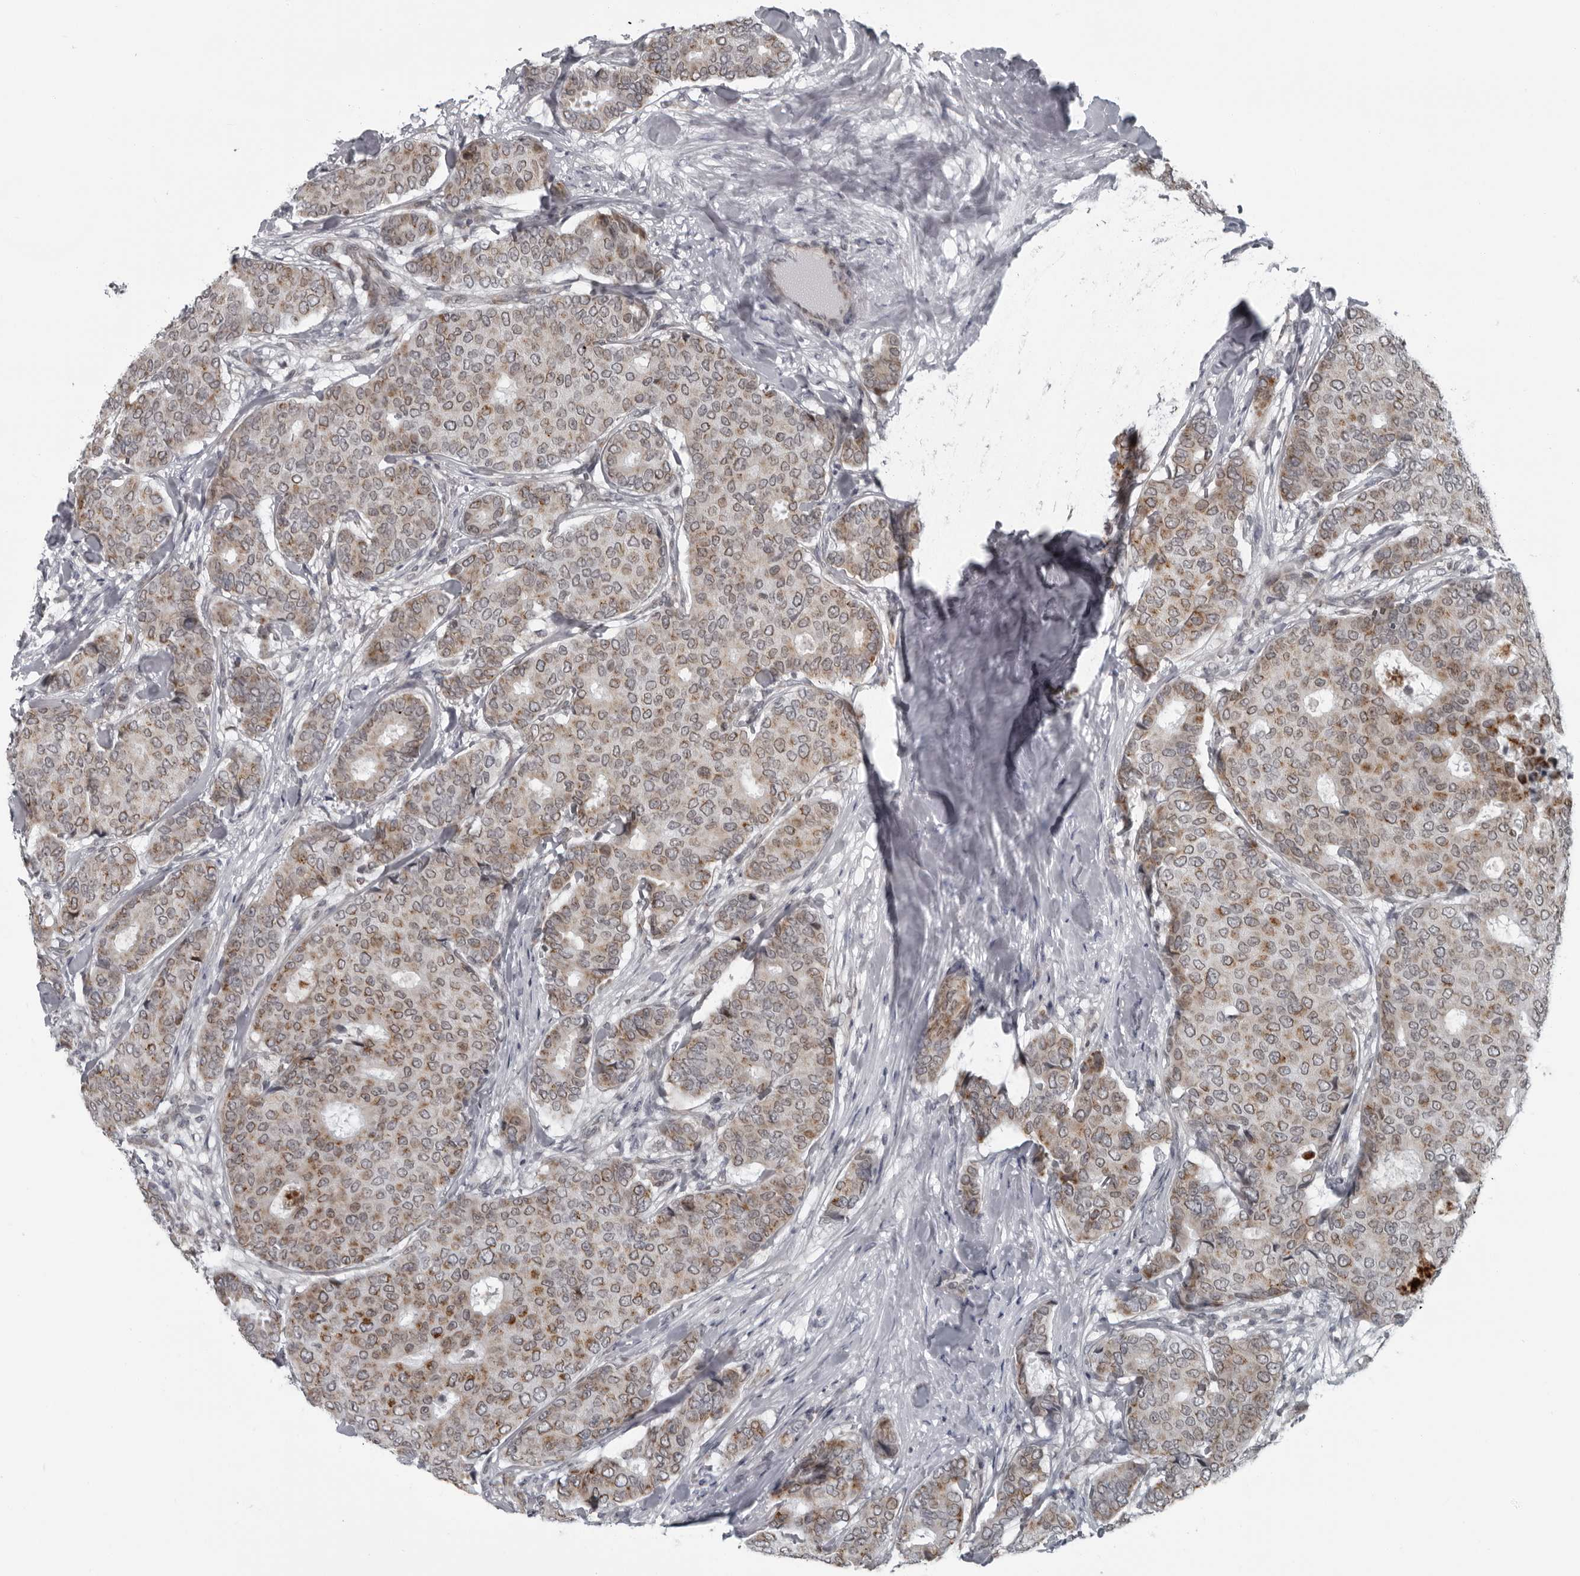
{"staining": {"intensity": "moderate", "quantity": ">75%", "location": "cytoplasmic/membranous,nuclear"}, "tissue": "breast cancer", "cell_type": "Tumor cells", "image_type": "cancer", "snomed": [{"axis": "morphology", "description": "Duct carcinoma"}, {"axis": "topography", "description": "Breast"}], "caption": "This is a photomicrograph of immunohistochemistry staining of breast cancer (invasive ductal carcinoma), which shows moderate staining in the cytoplasmic/membranous and nuclear of tumor cells.", "gene": "RTCA", "patient": {"sex": "female", "age": 75}}